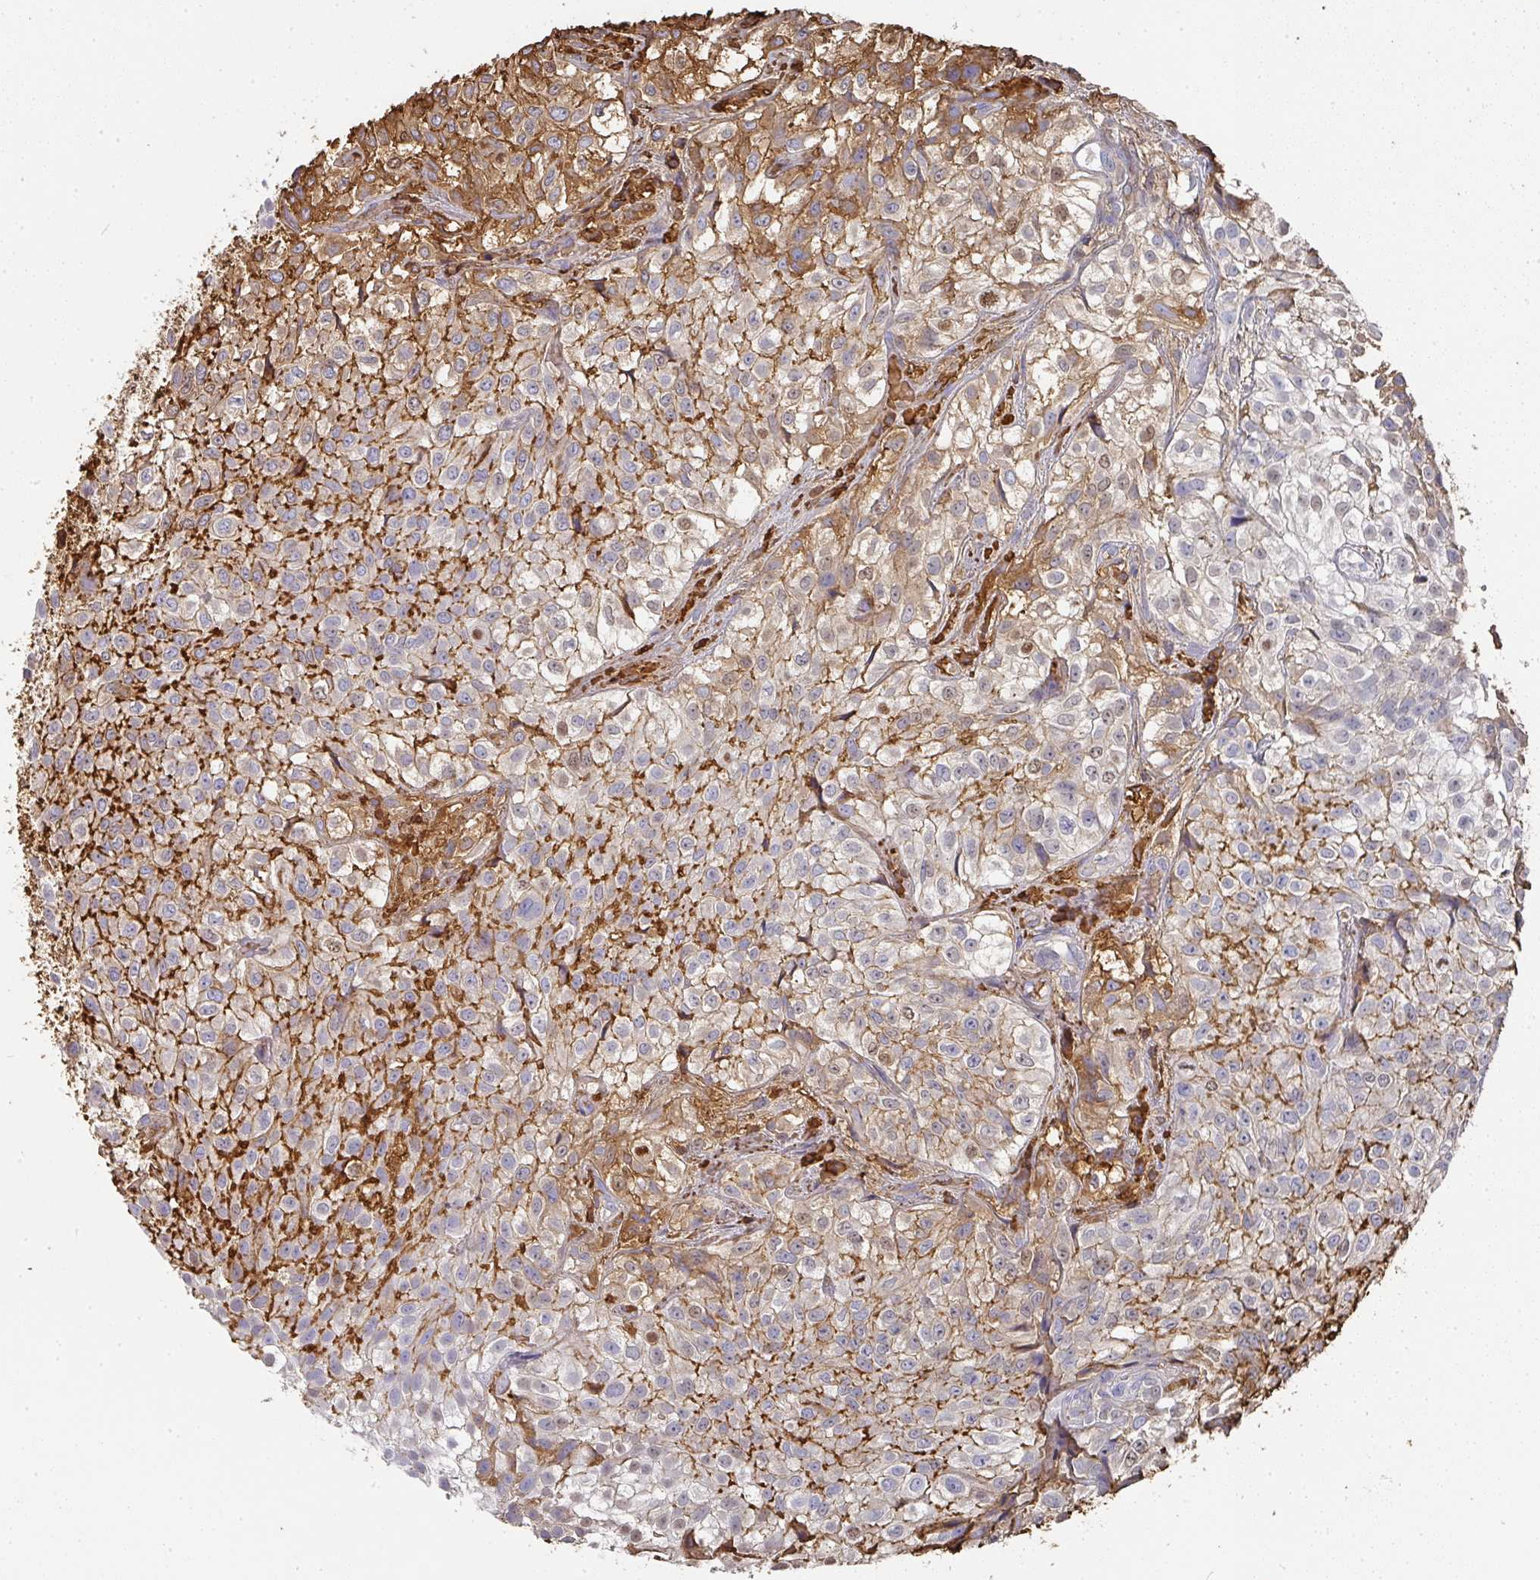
{"staining": {"intensity": "moderate", "quantity": "25%-75%", "location": "cytoplasmic/membranous"}, "tissue": "urothelial cancer", "cell_type": "Tumor cells", "image_type": "cancer", "snomed": [{"axis": "morphology", "description": "Urothelial carcinoma, High grade"}, {"axis": "topography", "description": "Urinary bladder"}], "caption": "High-magnification brightfield microscopy of urothelial cancer stained with DAB (3,3'-diaminobenzidine) (brown) and counterstained with hematoxylin (blue). tumor cells exhibit moderate cytoplasmic/membranous positivity is present in about25%-75% of cells.", "gene": "ALB", "patient": {"sex": "male", "age": 56}}